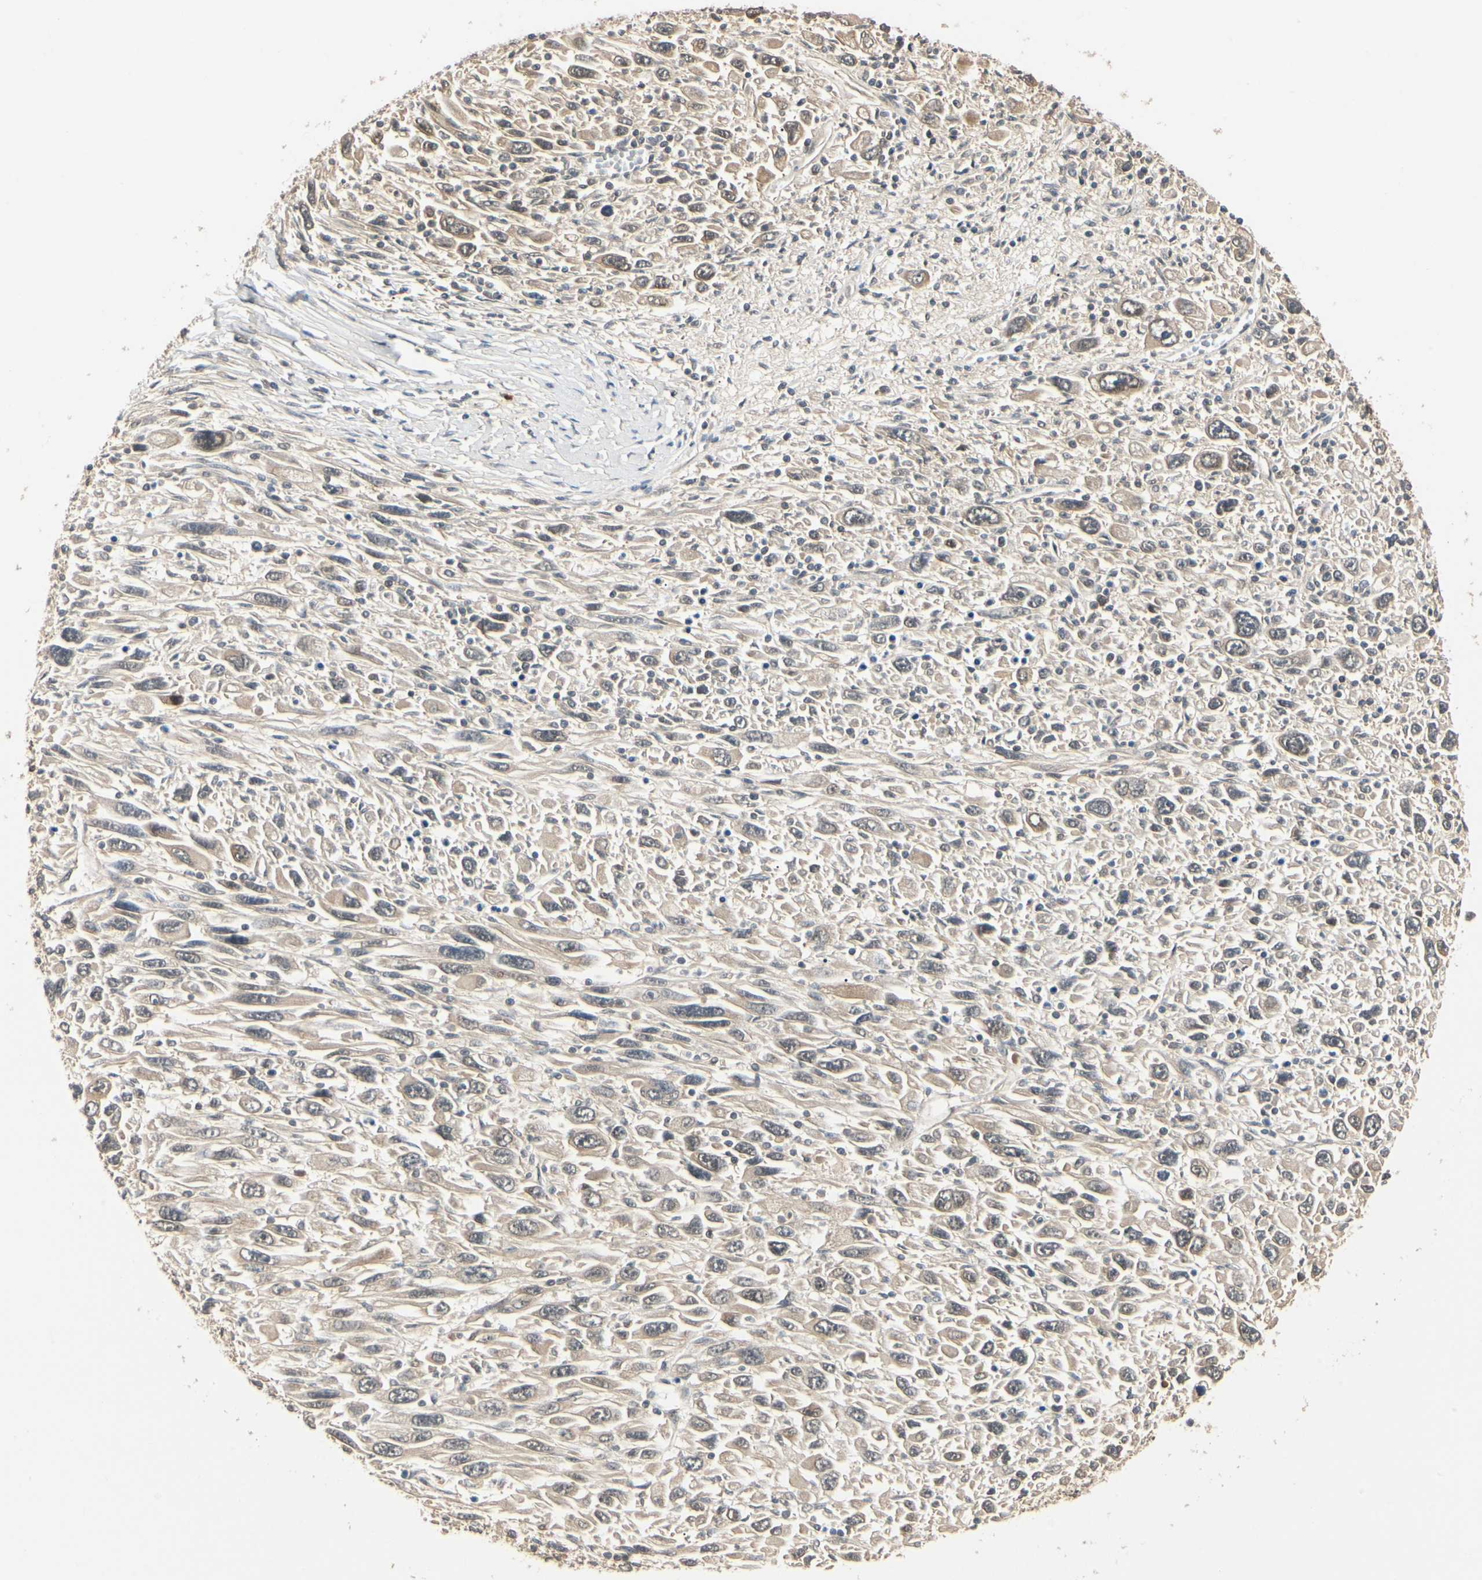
{"staining": {"intensity": "weak", "quantity": "25%-75%", "location": "cytoplasmic/membranous,nuclear"}, "tissue": "melanoma", "cell_type": "Tumor cells", "image_type": "cancer", "snomed": [{"axis": "morphology", "description": "Malignant melanoma, Metastatic site"}, {"axis": "topography", "description": "Skin"}], "caption": "Immunohistochemical staining of human melanoma displays weak cytoplasmic/membranous and nuclear protein expression in approximately 25%-75% of tumor cells.", "gene": "UBE2Z", "patient": {"sex": "female", "age": 56}}